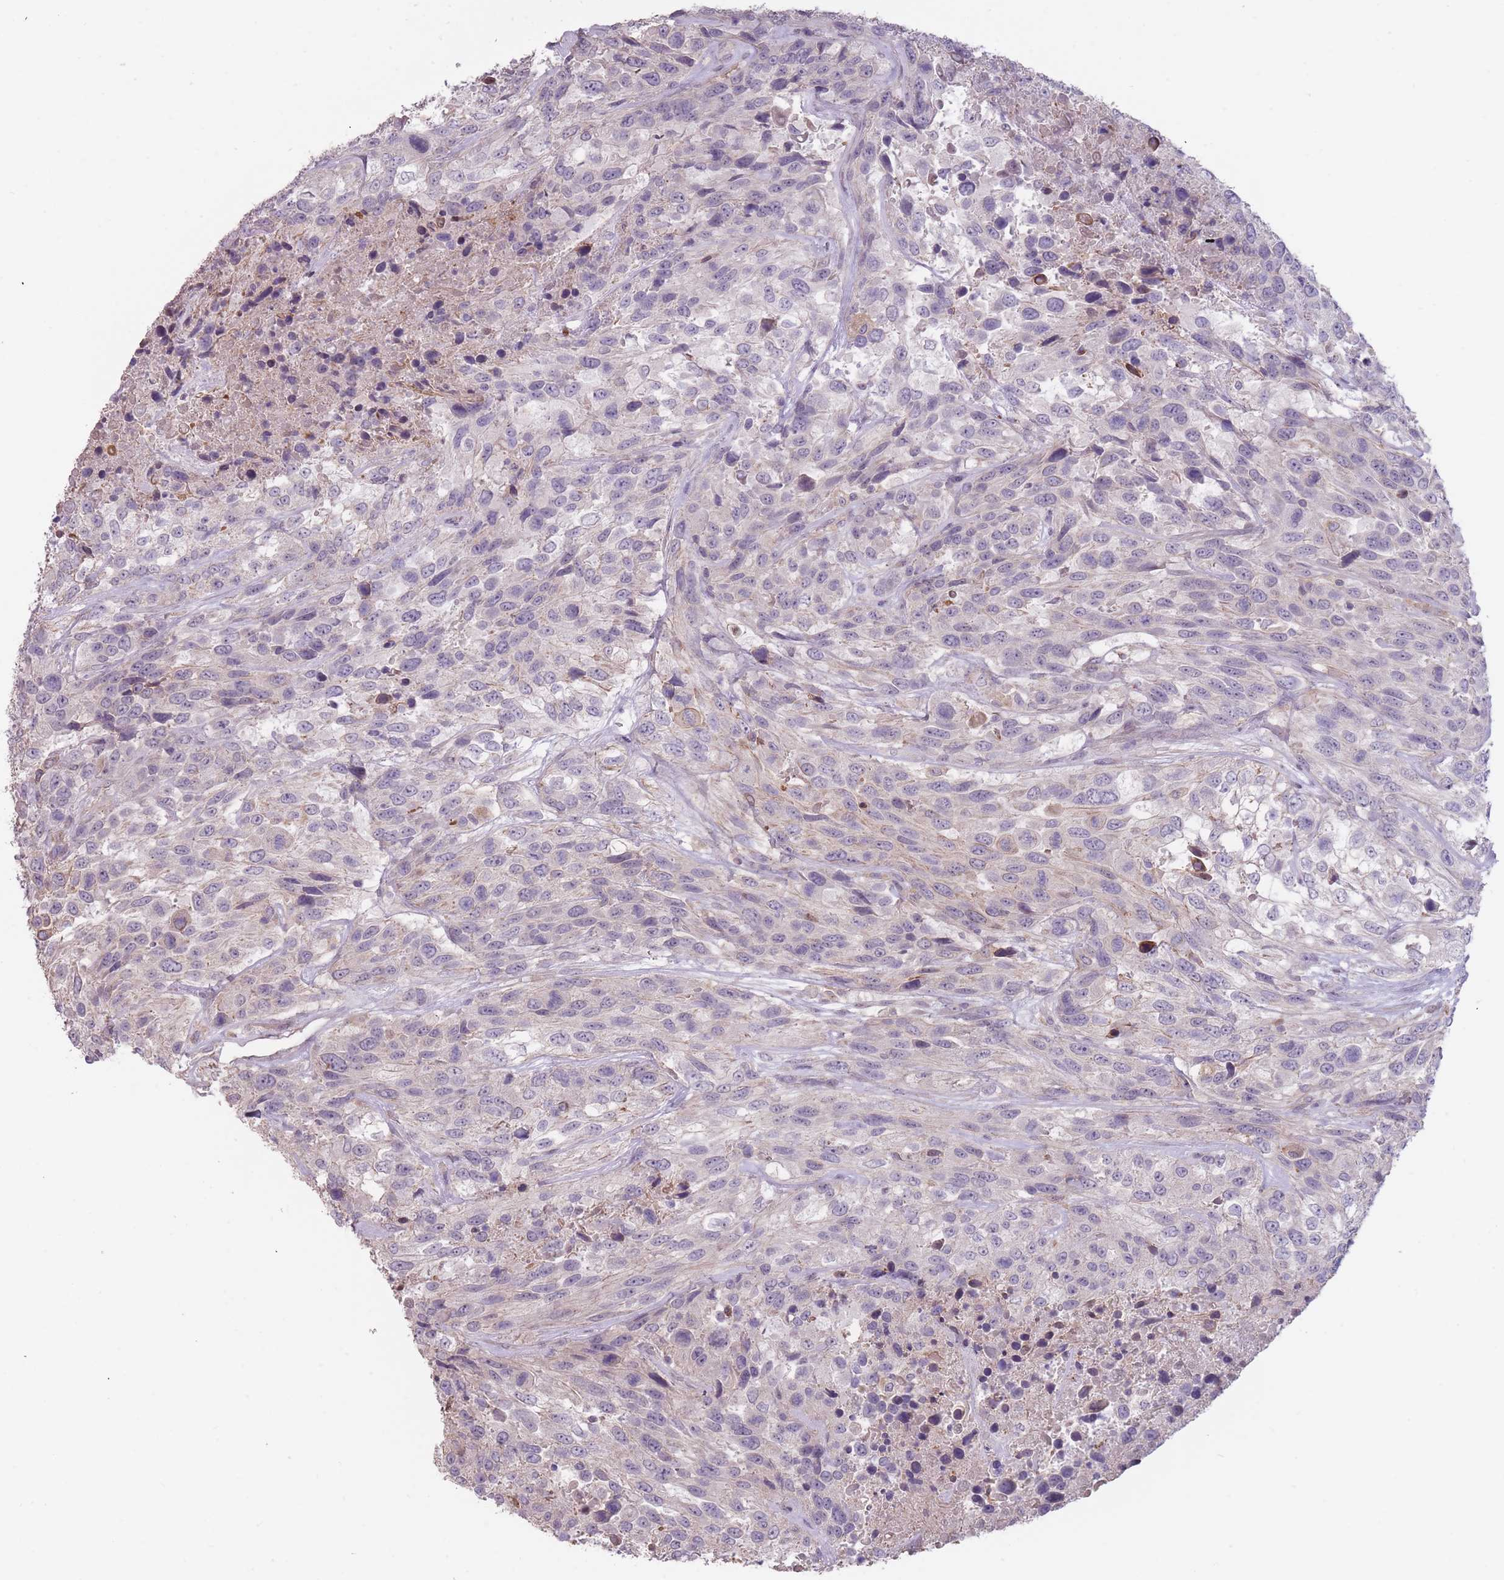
{"staining": {"intensity": "negative", "quantity": "none", "location": "none"}, "tissue": "urothelial cancer", "cell_type": "Tumor cells", "image_type": "cancer", "snomed": [{"axis": "morphology", "description": "Urothelial carcinoma, High grade"}, {"axis": "topography", "description": "Urinary bladder"}], "caption": "This photomicrograph is of urothelial cancer stained with IHC to label a protein in brown with the nuclei are counter-stained blue. There is no expression in tumor cells. (Brightfield microscopy of DAB (3,3'-diaminobenzidine) immunohistochemistry (IHC) at high magnification).", "gene": "TET3", "patient": {"sex": "female", "age": 70}}